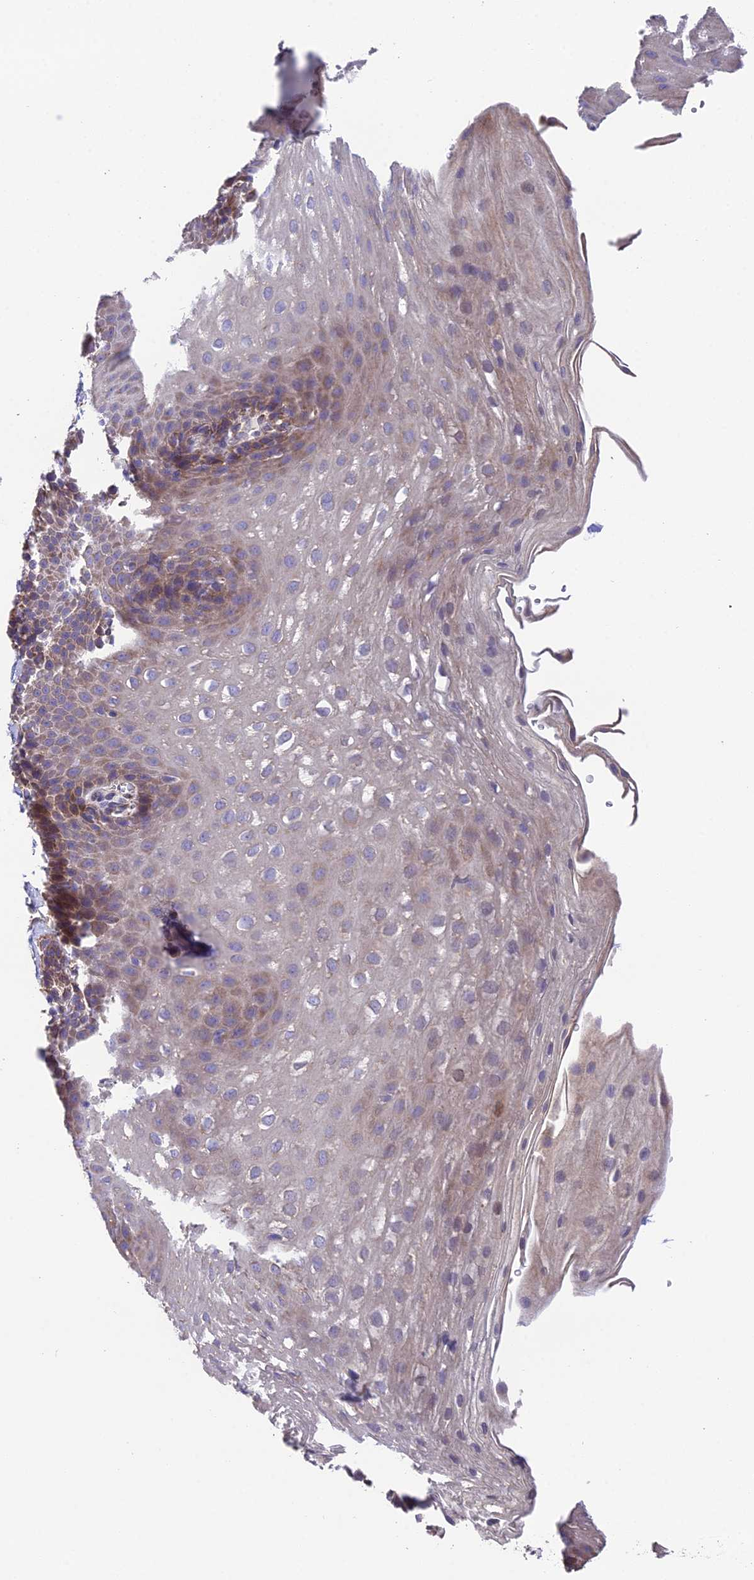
{"staining": {"intensity": "moderate", "quantity": "25%-75%", "location": "cytoplasmic/membranous"}, "tissue": "esophagus", "cell_type": "Squamous epithelial cells", "image_type": "normal", "snomed": [{"axis": "morphology", "description": "Normal tissue, NOS"}, {"axis": "topography", "description": "Esophagus"}], "caption": "Immunohistochemistry (IHC) of normal esophagus exhibits medium levels of moderate cytoplasmic/membranous expression in approximately 25%-75% of squamous epithelial cells.", "gene": "BLOC1S4", "patient": {"sex": "female", "age": 66}}